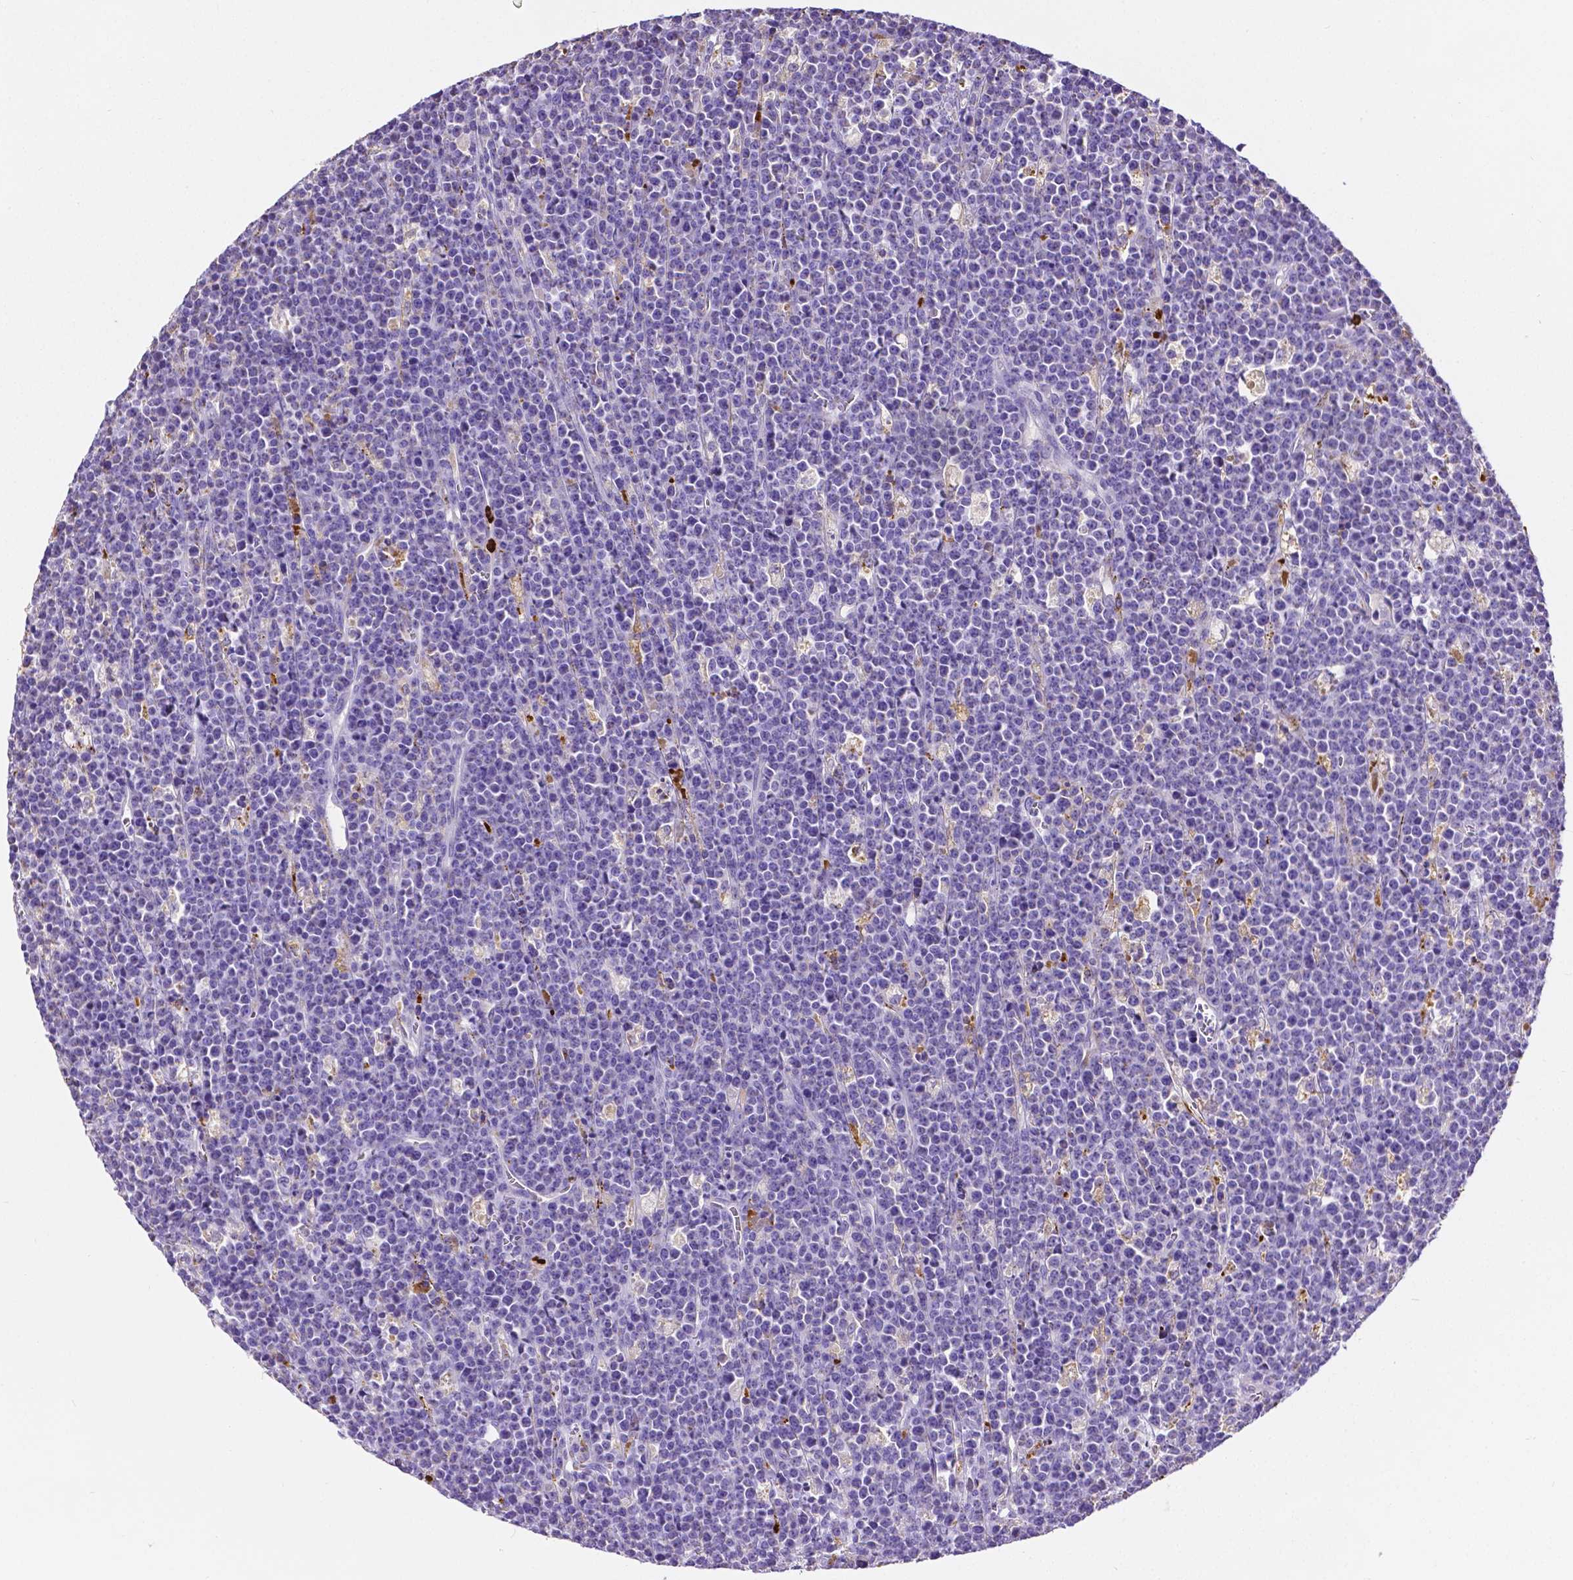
{"staining": {"intensity": "negative", "quantity": "none", "location": "none"}, "tissue": "lymphoma", "cell_type": "Tumor cells", "image_type": "cancer", "snomed": [{"axis": "morphology", "description": "Malignant lymphoma, non-Hodgkin's type, High grade"}, {"axis": "topography", "description": "Ovary"}], "caption": "Tumor cells show no significant positivity in lymphoma.", "gene": "MMP9", "patient": {"sex": "female", "age": 56}}